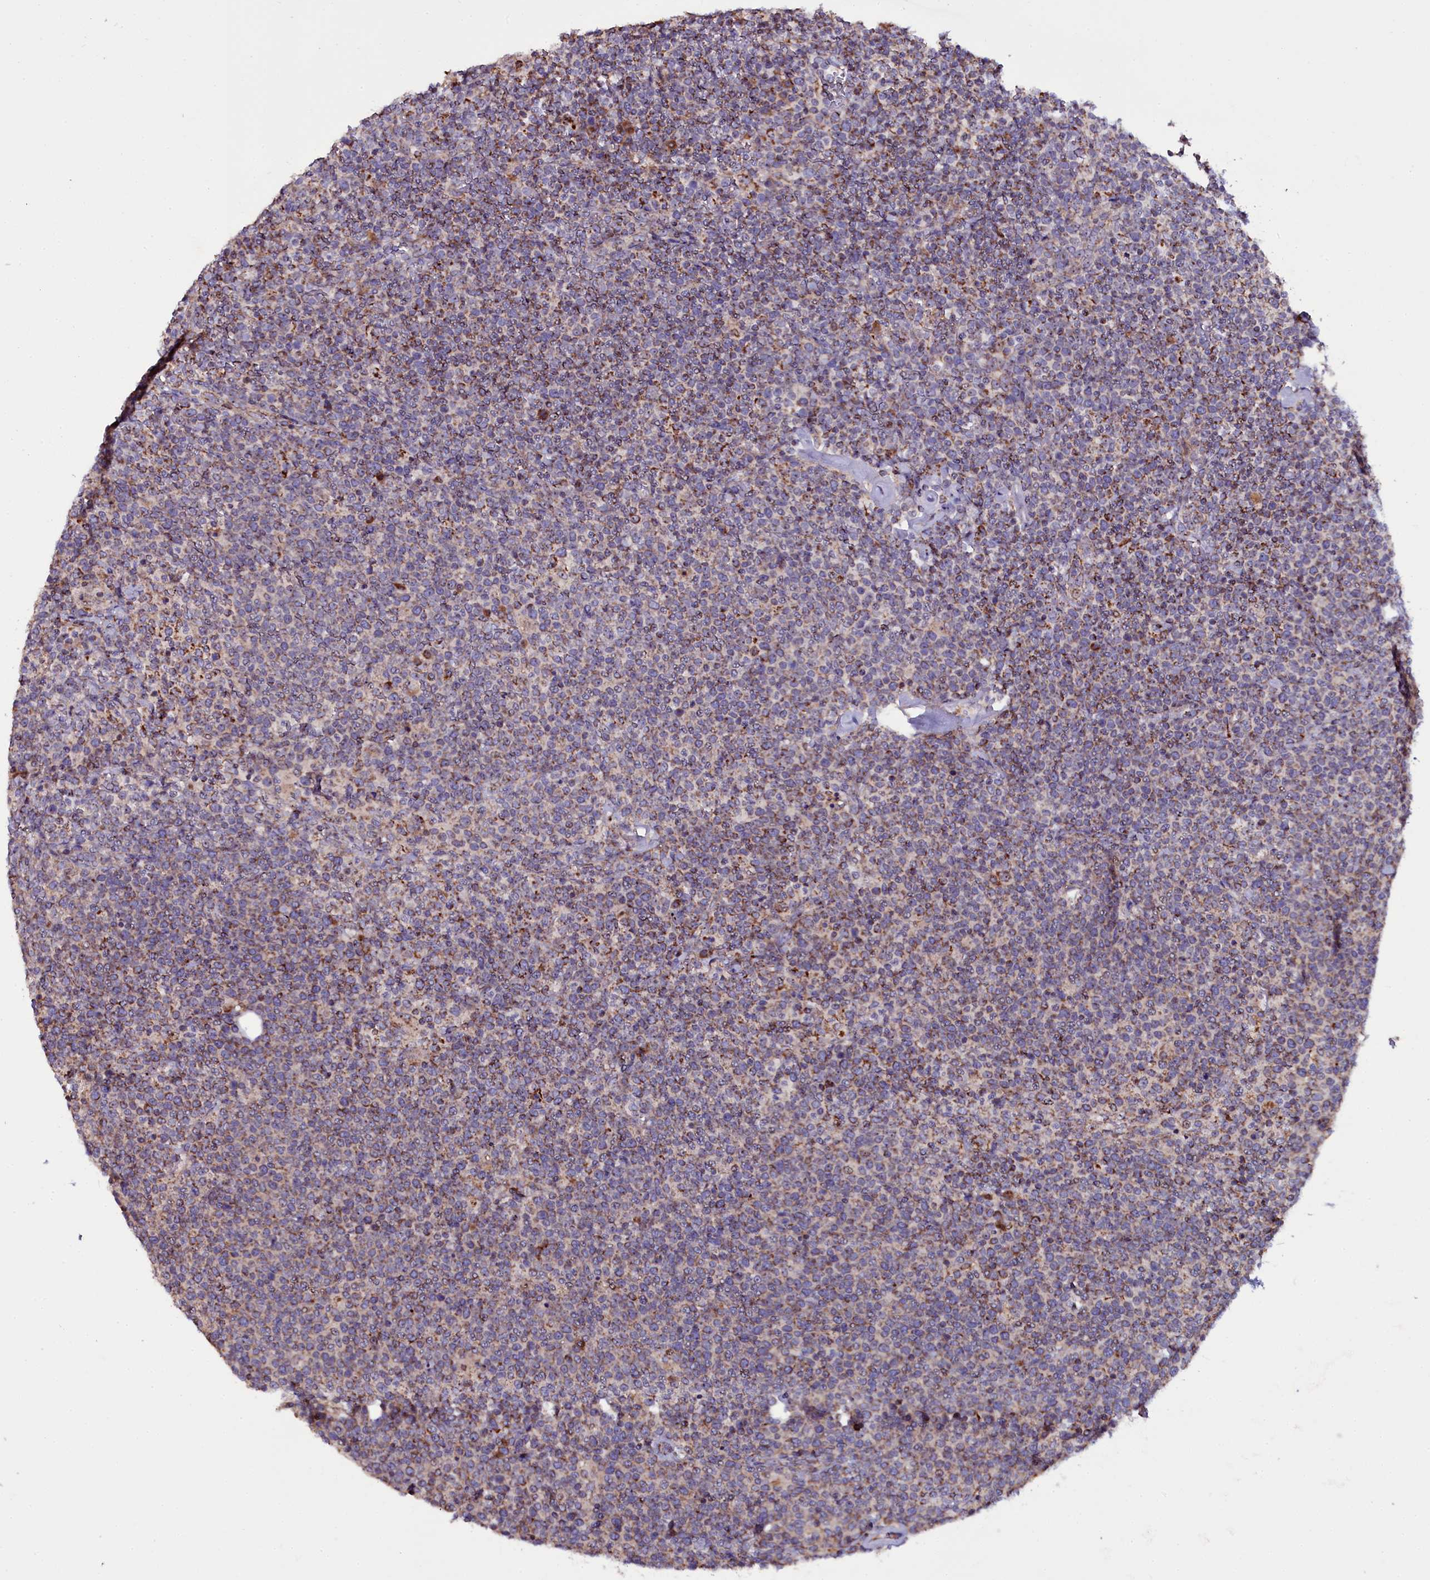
{"staining": {"intensity": "moderate", "quantity": ">75%", "location": "cytoplasmic/membranous"}, "tissue": "lymphoma", "cell_type": "Tumor cells", "image_type": "cancer", "snomed": [{"axis": "morphology", "description": "Malignant lymphoma, non-Hodgkin's type, High grade"}, {"axis": "topography", "description": "Lymph node"}], "caption": "Moderate cytoplasmic/membranous protein positivity is present in approximately >75% of tumor cells in lymphoma.", "gene": "NAA80", "patient": {"sex": "male", "age": 61}}